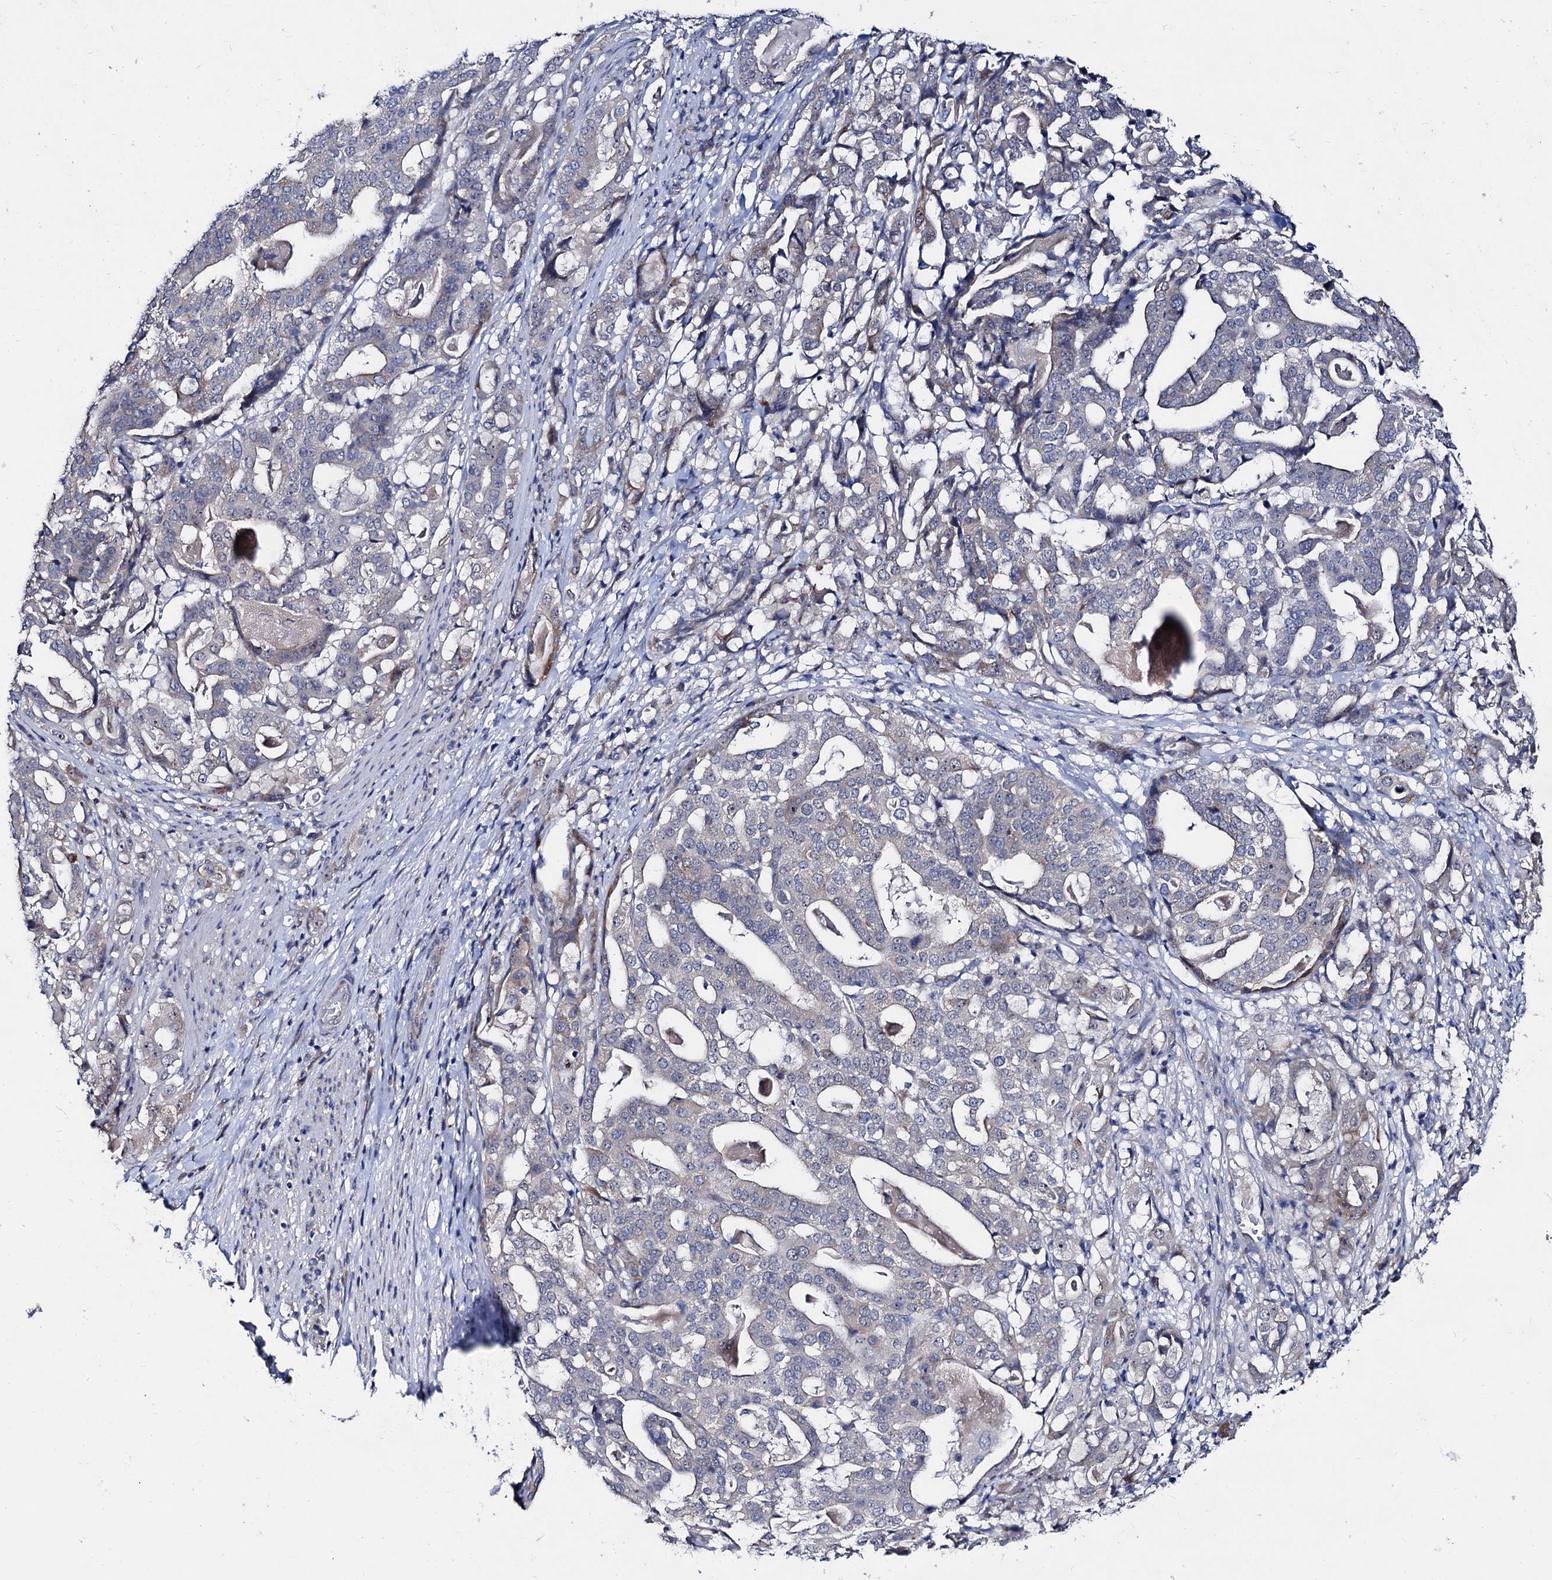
{"staining": {"intensity": "negative", "quantity": "none", "location": "none"}, "tissue": "stomach cancer", "cell_type": "Tumor cells", "image_type": "cancer", "snomed": [{"axis": "morphology", "description": "Adenocarcinoma, NOS"}, {"axis": "topography", "description": "Stomach"}], "caption": "A micrograph of adenocarcinoma (stomach) stained for a protein displays no brown staining in tumor cells. Brightfield microscopy of IHC stained with DAB (brown) and hematoxylin (blue), captured at high magnification.", "gene": "CAPRIN2", "patient": {"sex": "male", "age": 48}}